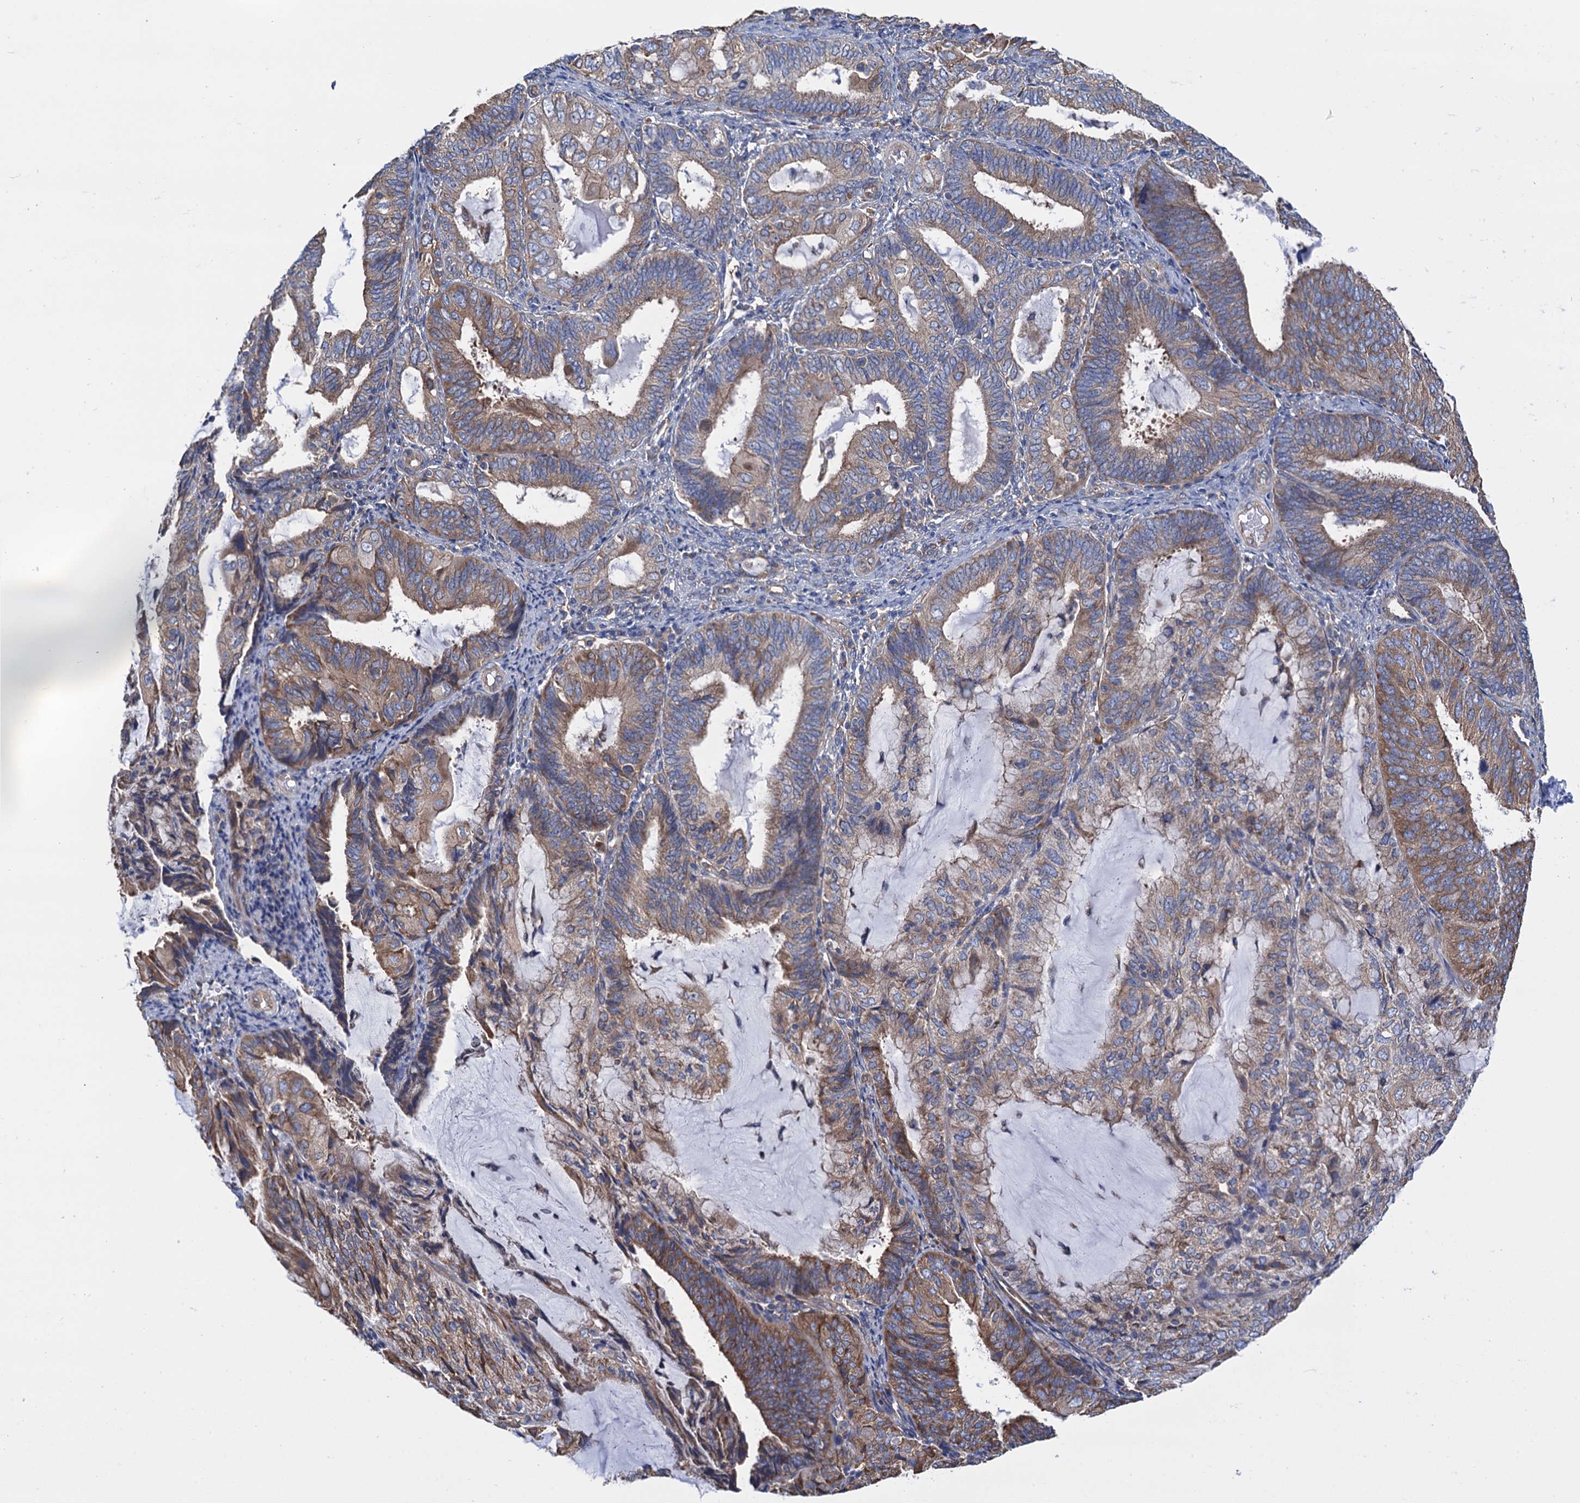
{"staining": {"intensity": "moderate", "quantity": ">75%", "location": "cytoplasmic/membranous"}, "tissue": "endometrial cancer", "cell_type": "Tumor cells", "image_type": "cancer", "snomed": [{"axis": "morphology", "description": "Adenocarcinoma, NOS"}, {"axis": "topography", "description": "Endometrium"}], "caption": "A high-resolution histopathology image shows immunohistochemistry (IHC) staining of endometrial adenocarcinoma, which exhibits moderate cytoplasmic/membranous positivity in approximately >75% of tumor cells.", "gene": "SLC12A7", "patient": {"sex": "female", "age": 81}}